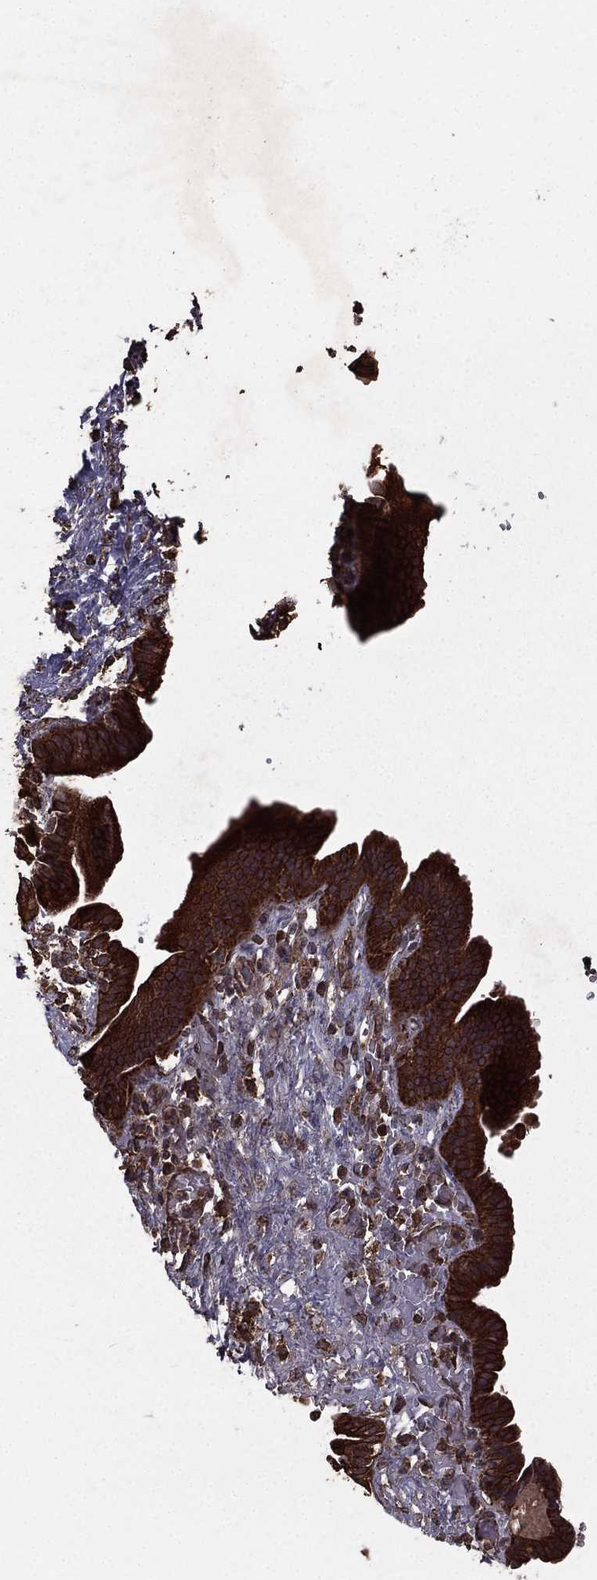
{"staining": {"intensity": "strong", "quantity": ">75%", "location": "cytoplasmic/membranous"}, "tissue": "pancreatic cancer", "cell_type": "Tumor cells", "image_type": "cancer", "snomed": [{"axis": "morphology", "description": "Adenocarcinoma, NOS"}, {"axis": "topography", "description": "Pancreas"}], "caption": "There is high levels of strong cytoplasmic/membranous expression in tumor cells of pancreatic adenocarcinoma, as demonstrated by immunohistochemical staining (brown color).", "gene": "BIRC6", "patient": {"sex": "male", "age": 44}}